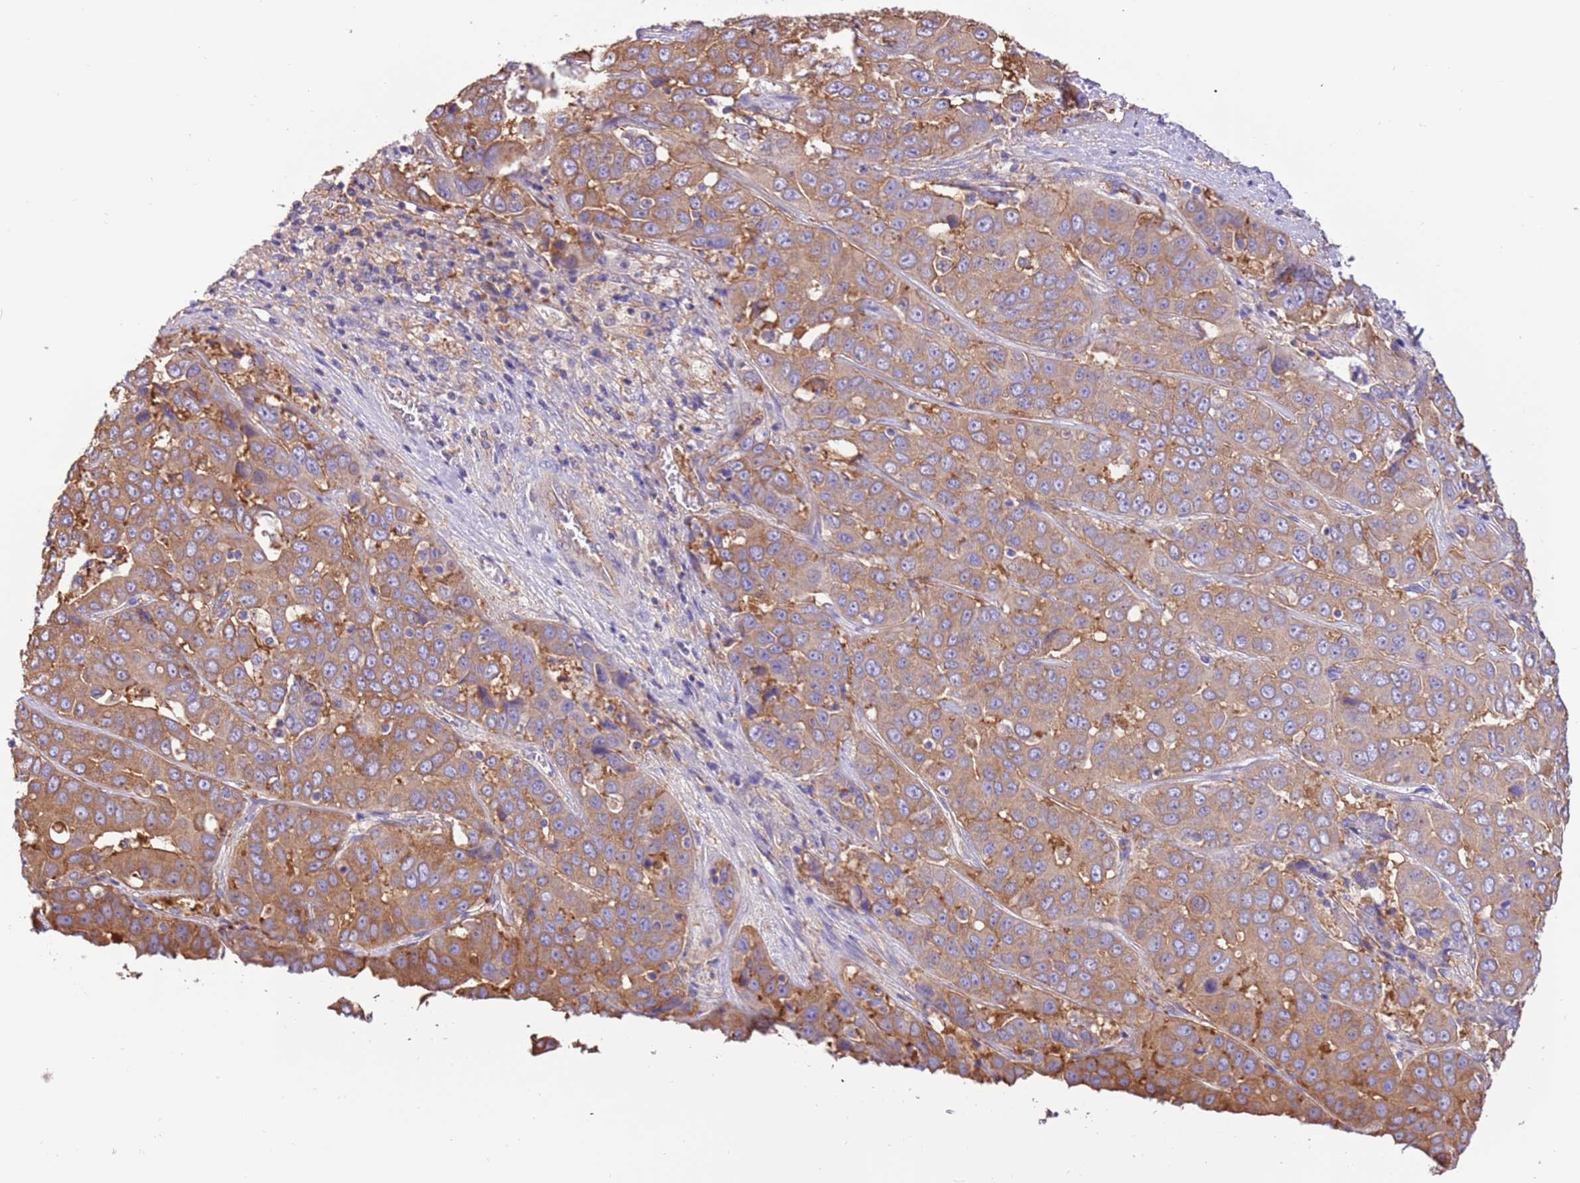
{"staining": {"intensity": "moderate", "quantity": ">75%", "location": "cytoplasmic/membranous"}, "tissue": "liver cancer", "cell_type": "Tumor cells", "image_type": "cancer", "snomed": [{"axis": "morphology", "description": "Cholangiocarcinoma"}, {"axis": "topography", "description": "Liver"}], "caption": "Immunohistochemical staining of human liver cancer demonstrates medium levels of moderate cytoplasmic/membranous staining in approximately >75% of tumor cells.", "gene": "NAALADL1", "patient": {"sex": "female", "age": 52}}